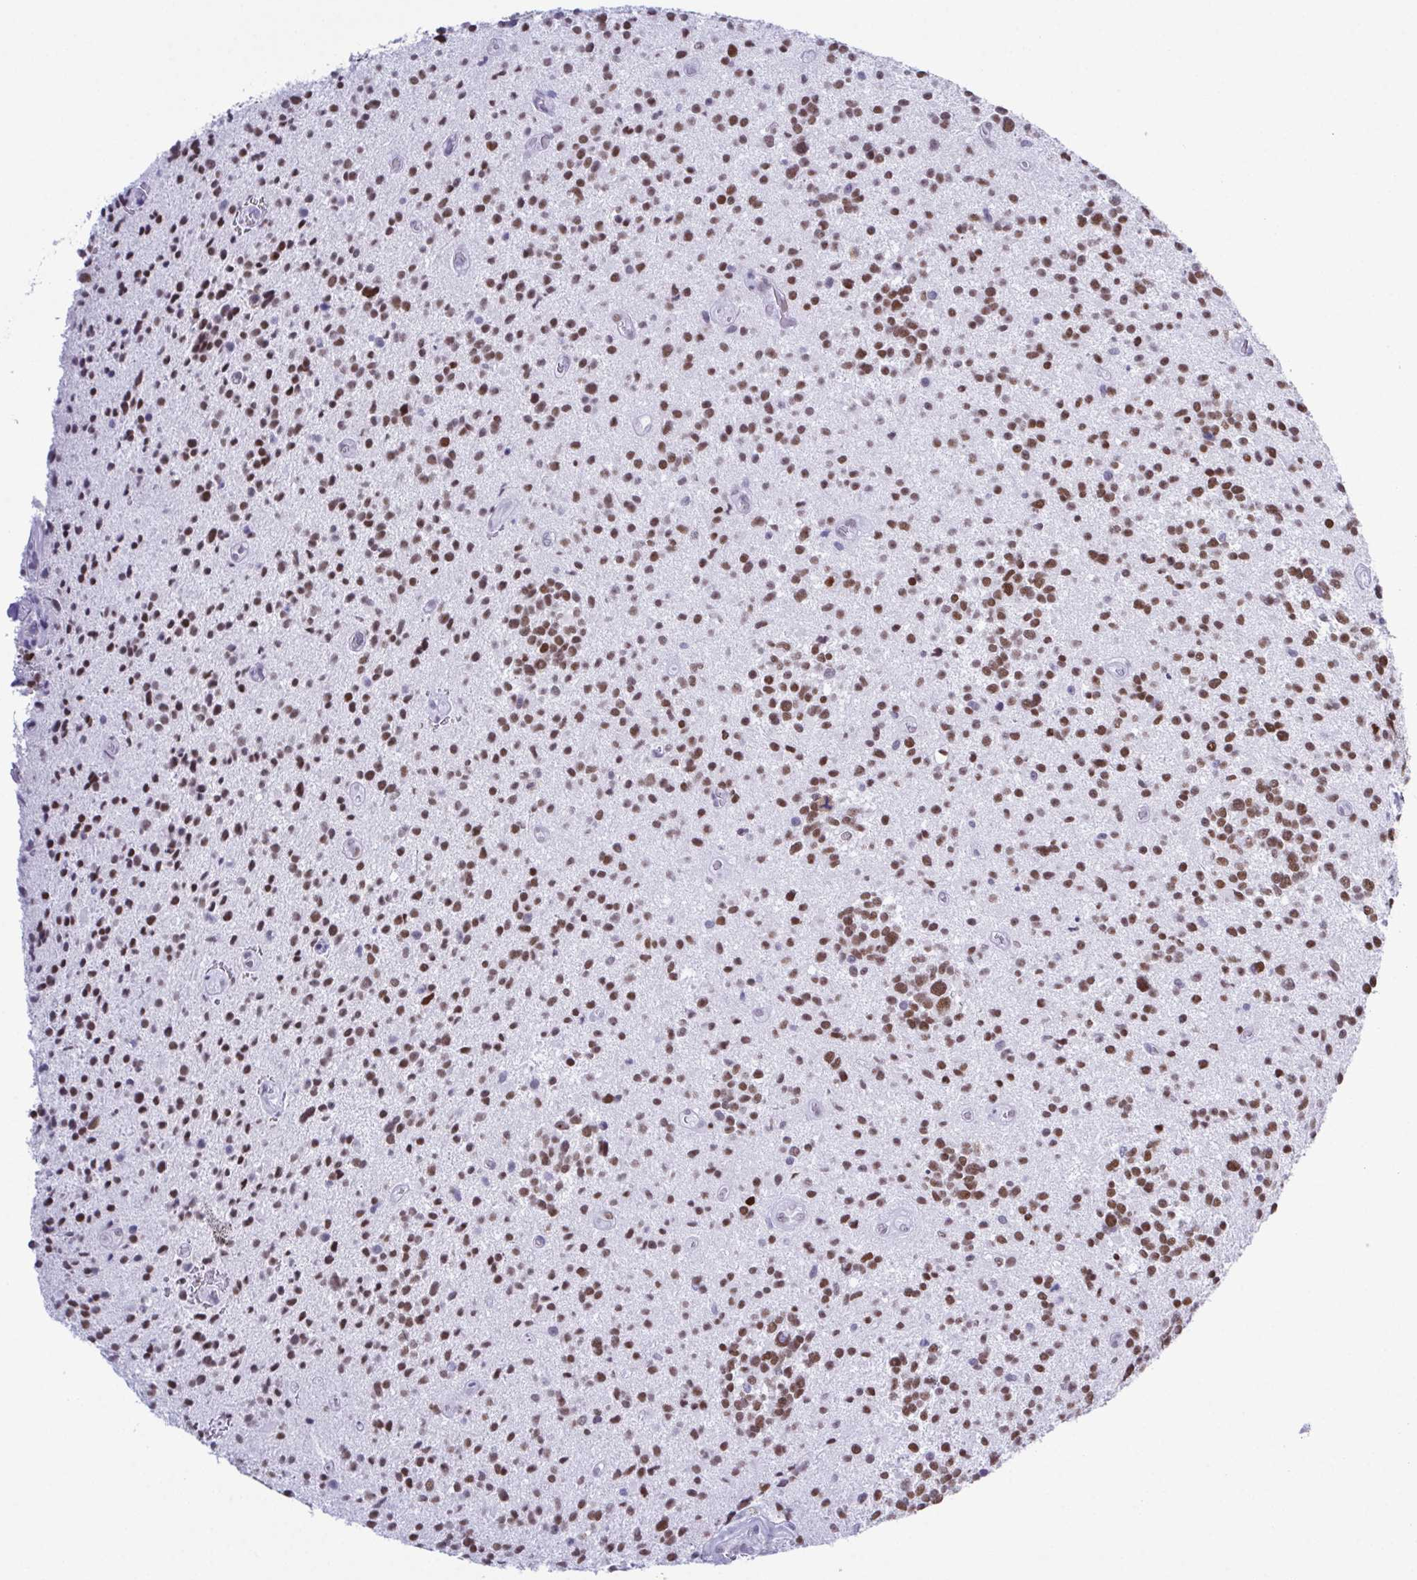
{"staining": {"intensity": "moderate", "quantity": ">75%", "location": "nuclear"}, "tissue": "glioma", "cell_type": "Tumor cells", "image_type": "cancer", "snomed": [{"axis": "morphology", "description": "Glioma, malignant, High grade"}, {"axis": "topography", "description": "Brain"}], "caption": "Glioma stained with IHC reveals moderate nuclear positivity in about >75% of tumor cells.", "gene": "SUGP2", "patient": {"sex": "male", "age": 29}}